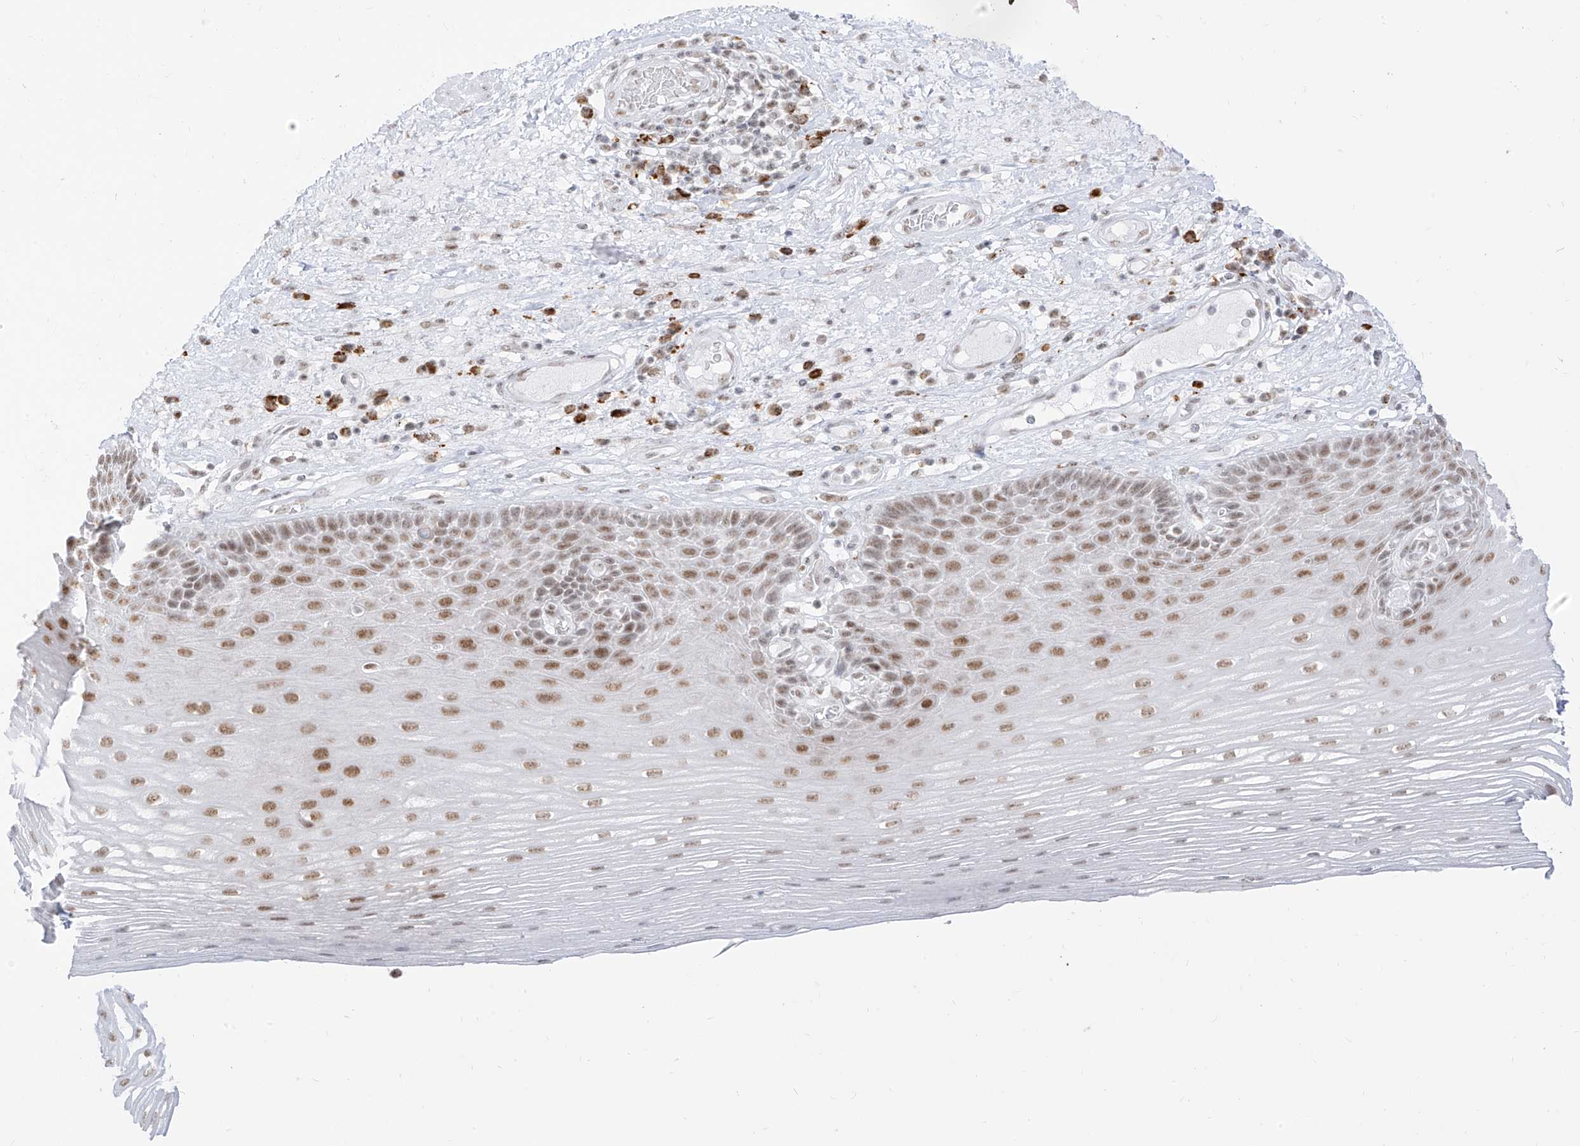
{"staining": {"intensity": "moderate", "quantity": "25%-75%", "location": "nuclear"}, "tissue": "esophagus", "cell_type": "Squamous epithelial cells", "image_type": "normal", "snomed": [{"axis": "morphology", "description": "Normal tissue, NOS"}, {"axis": "topography", "description": "Esophagus"}], "caption": "A brown stain labels moderate nuclear positivity of a protein in squamous epithelial cells of benign esophagus.", "gene": "SUPT5H", "patient": {"sex": "male", "age": 62}}